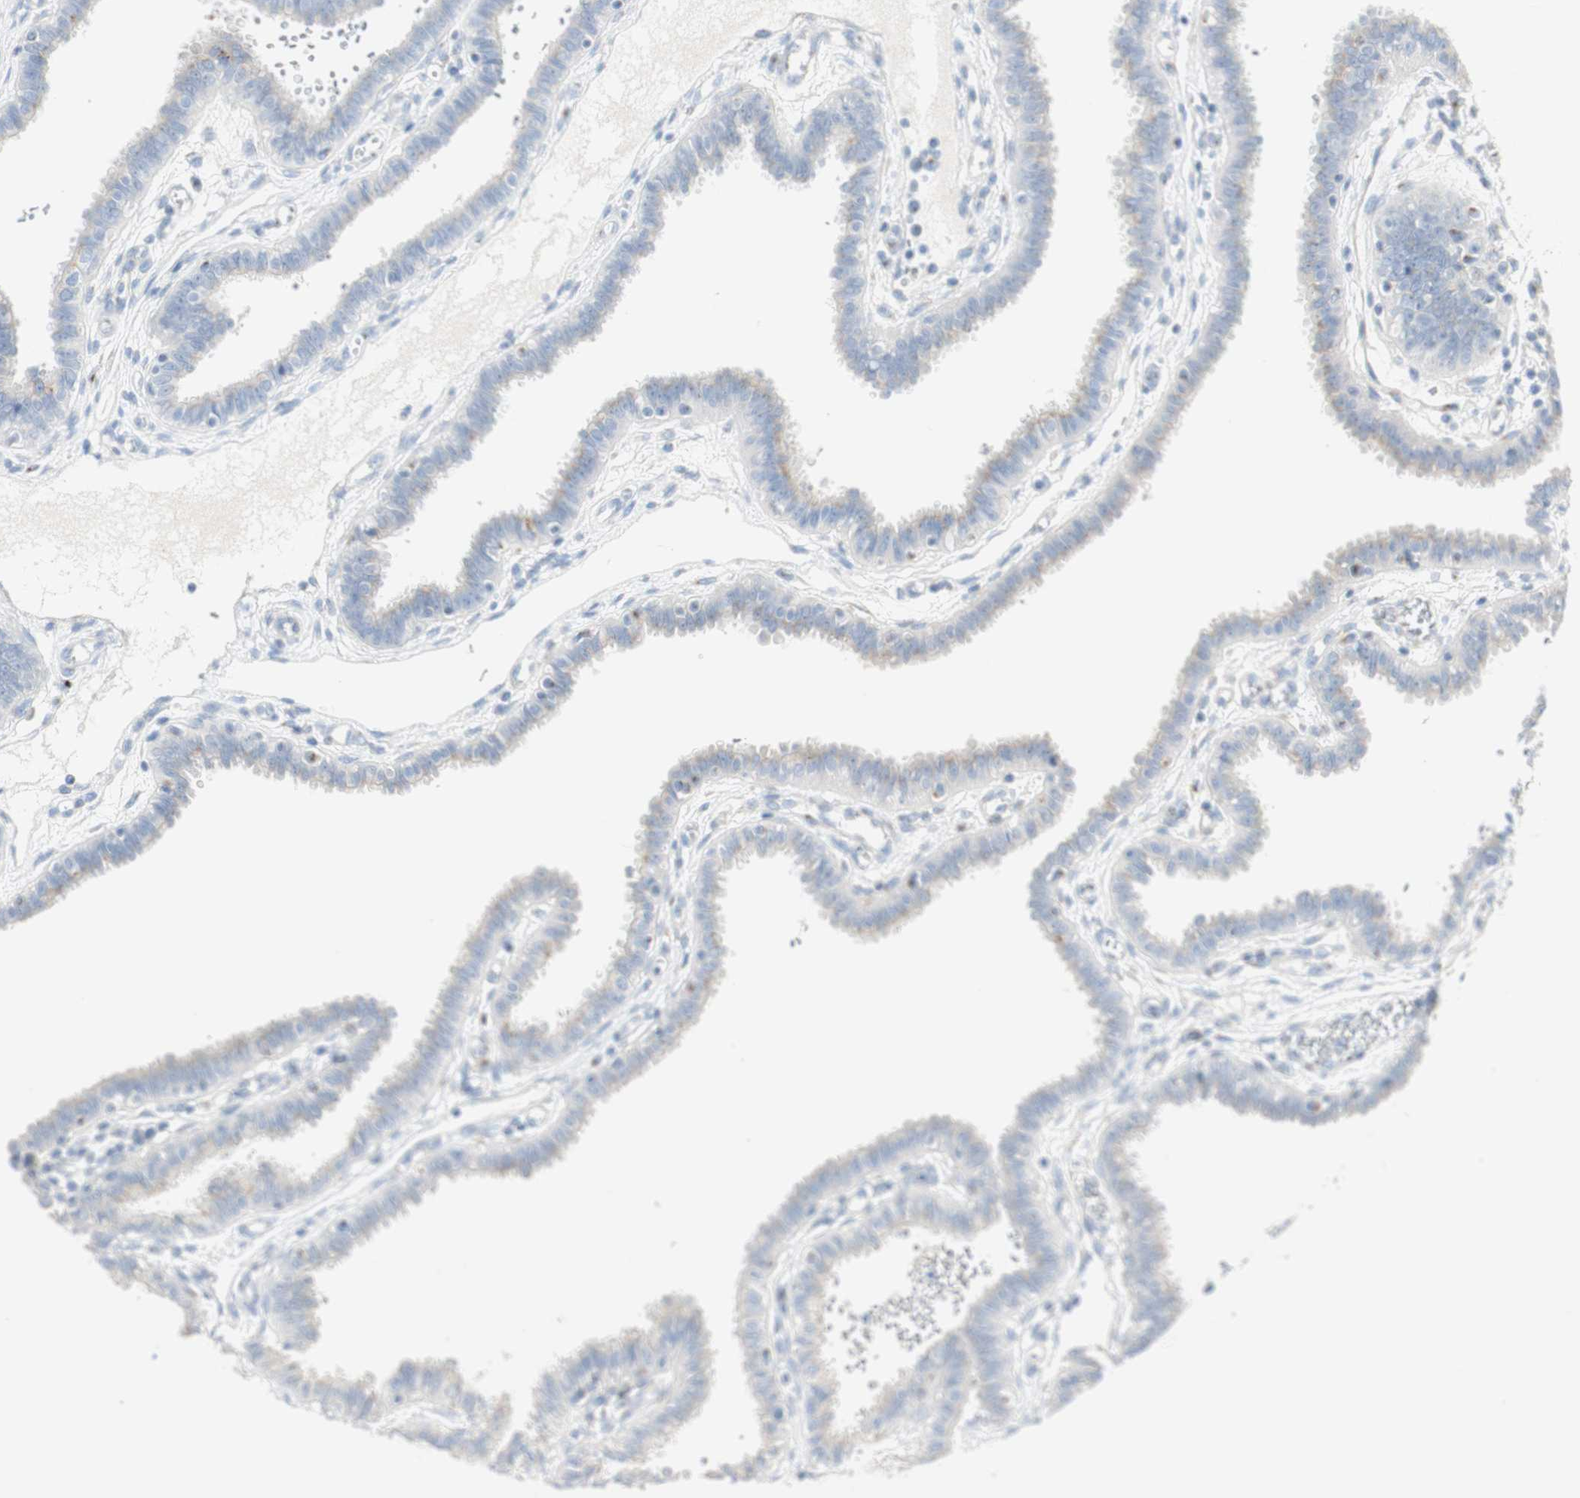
{"staining": {"intensity": "weak", "quantity": ">75%", "location": "cytoplasmic/membranous"}, "tissue": "fallopian tube", "cell_type": "Glandular cells", "image_type": "normal", "snomed": [{"axis": "morphology", "description": "Normal tissue, NOS"}, {"axis": "topography", "description": "Fallopian tube"}], "caption": "A micrograph showing weak cytoplasmic/membranous positivity in about >75% of glandular cells in unremarkable fallopian tube, as visualized by brown immunohistochemical staining.", "gene": "MANEA", "patient": {"sex": "female", "age": 32}}